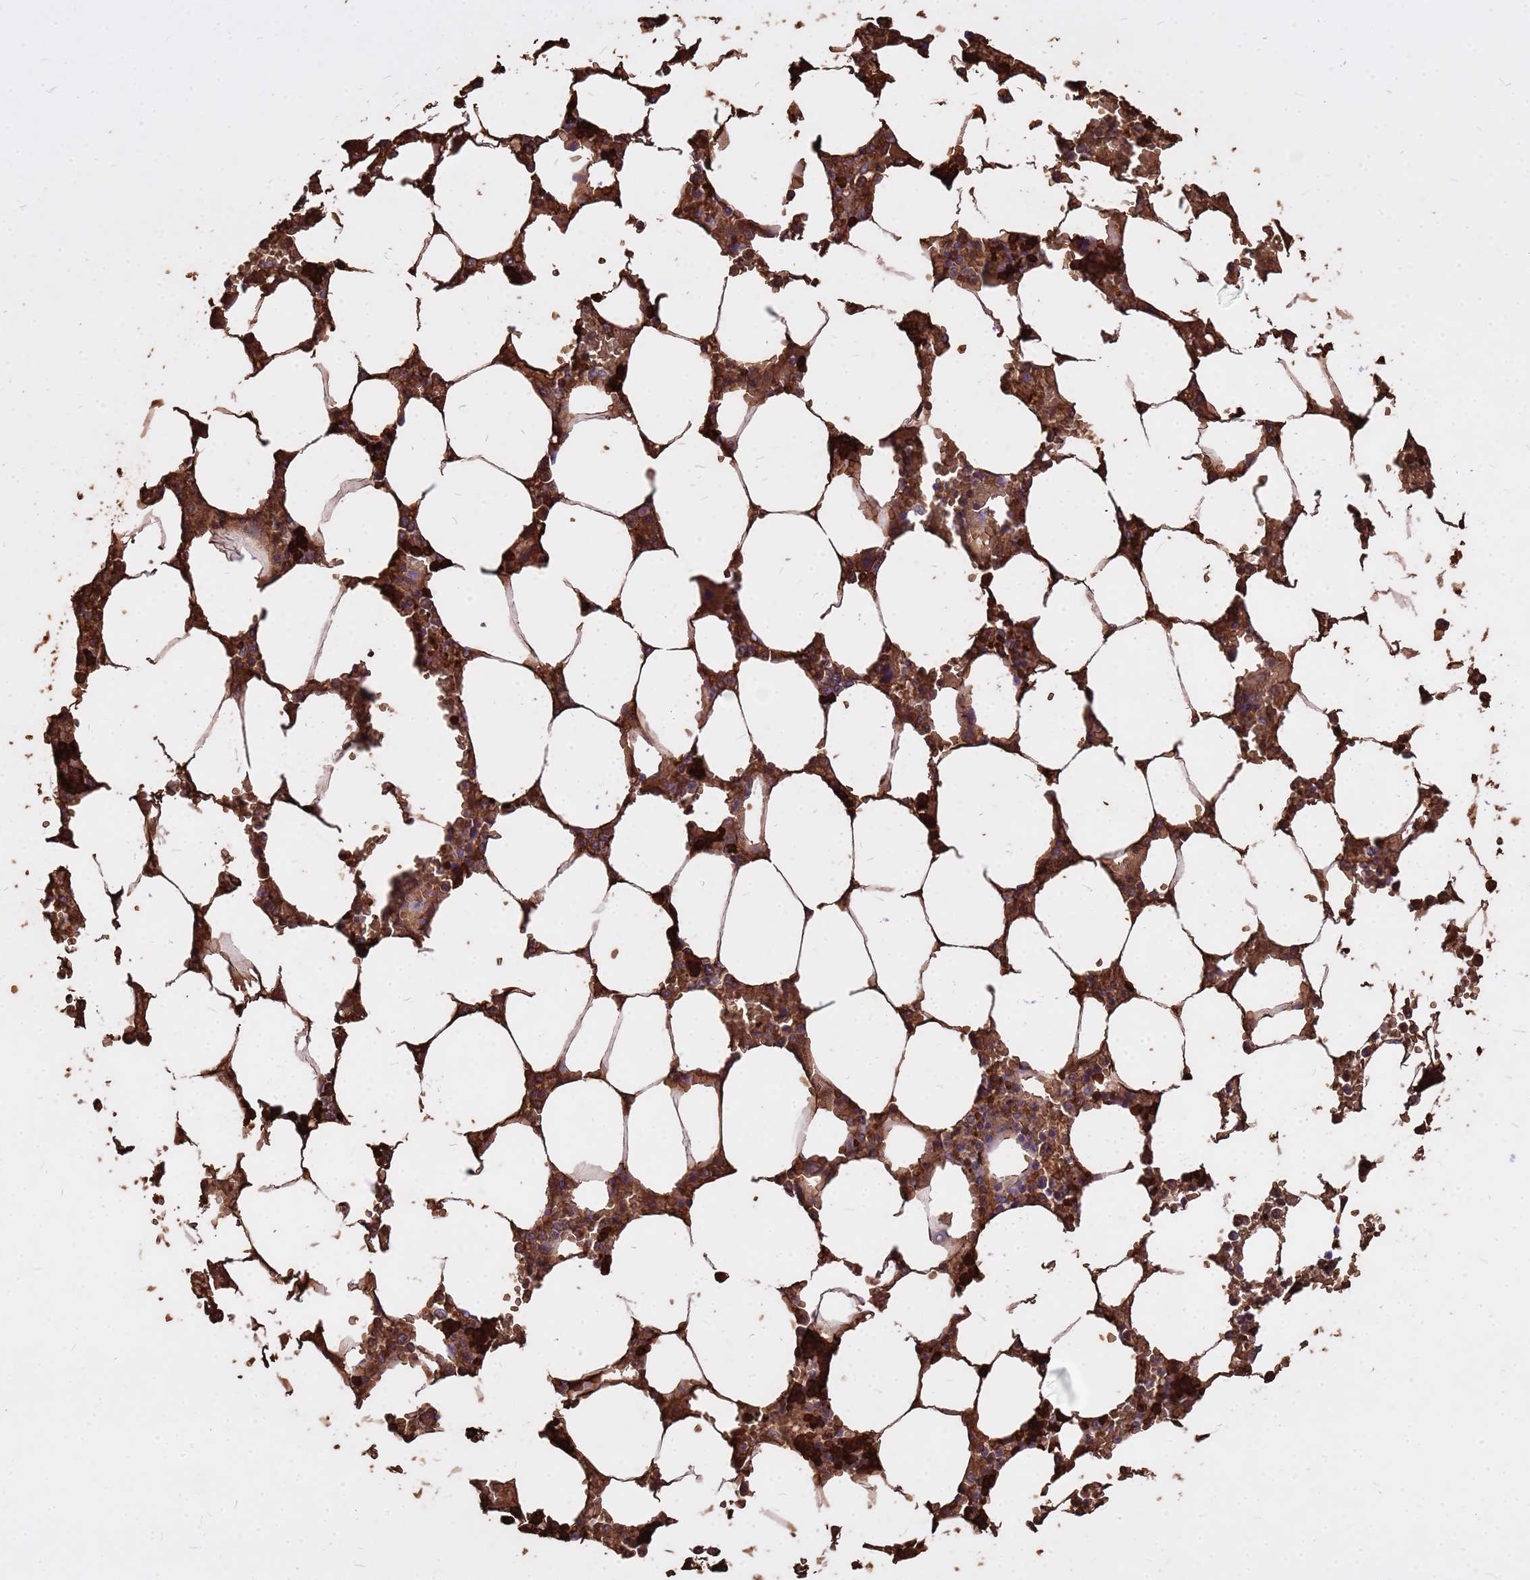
{"staining": {"intensity": "strong", "quantity": "25%-75%", "location": "cytoplasmic/membranous"}, "tissue": "bone marrow", "cell_type": "Hematopoietic cells", "image_type": "normal", "snomed": [{"axis": "morphology", "description": "Normal tissue, NOS"}, {"axis": "topography", "description": "Bone marrow"}], "caption": "A high-resolution photomicrograph shows IHC staining of benign bone marrow, which demonstrates strong cytoplasmic/membranous expression in approximately 25%-75% of hematopoietic cells. Using DAB (3,3'-diaminobenzidine) (brown) and hematoxylin (blue) stains, captured at high magnification using brightfield microscopy.", "gene": "HBA1", "patient": {"sex": "male", "age": 64}}